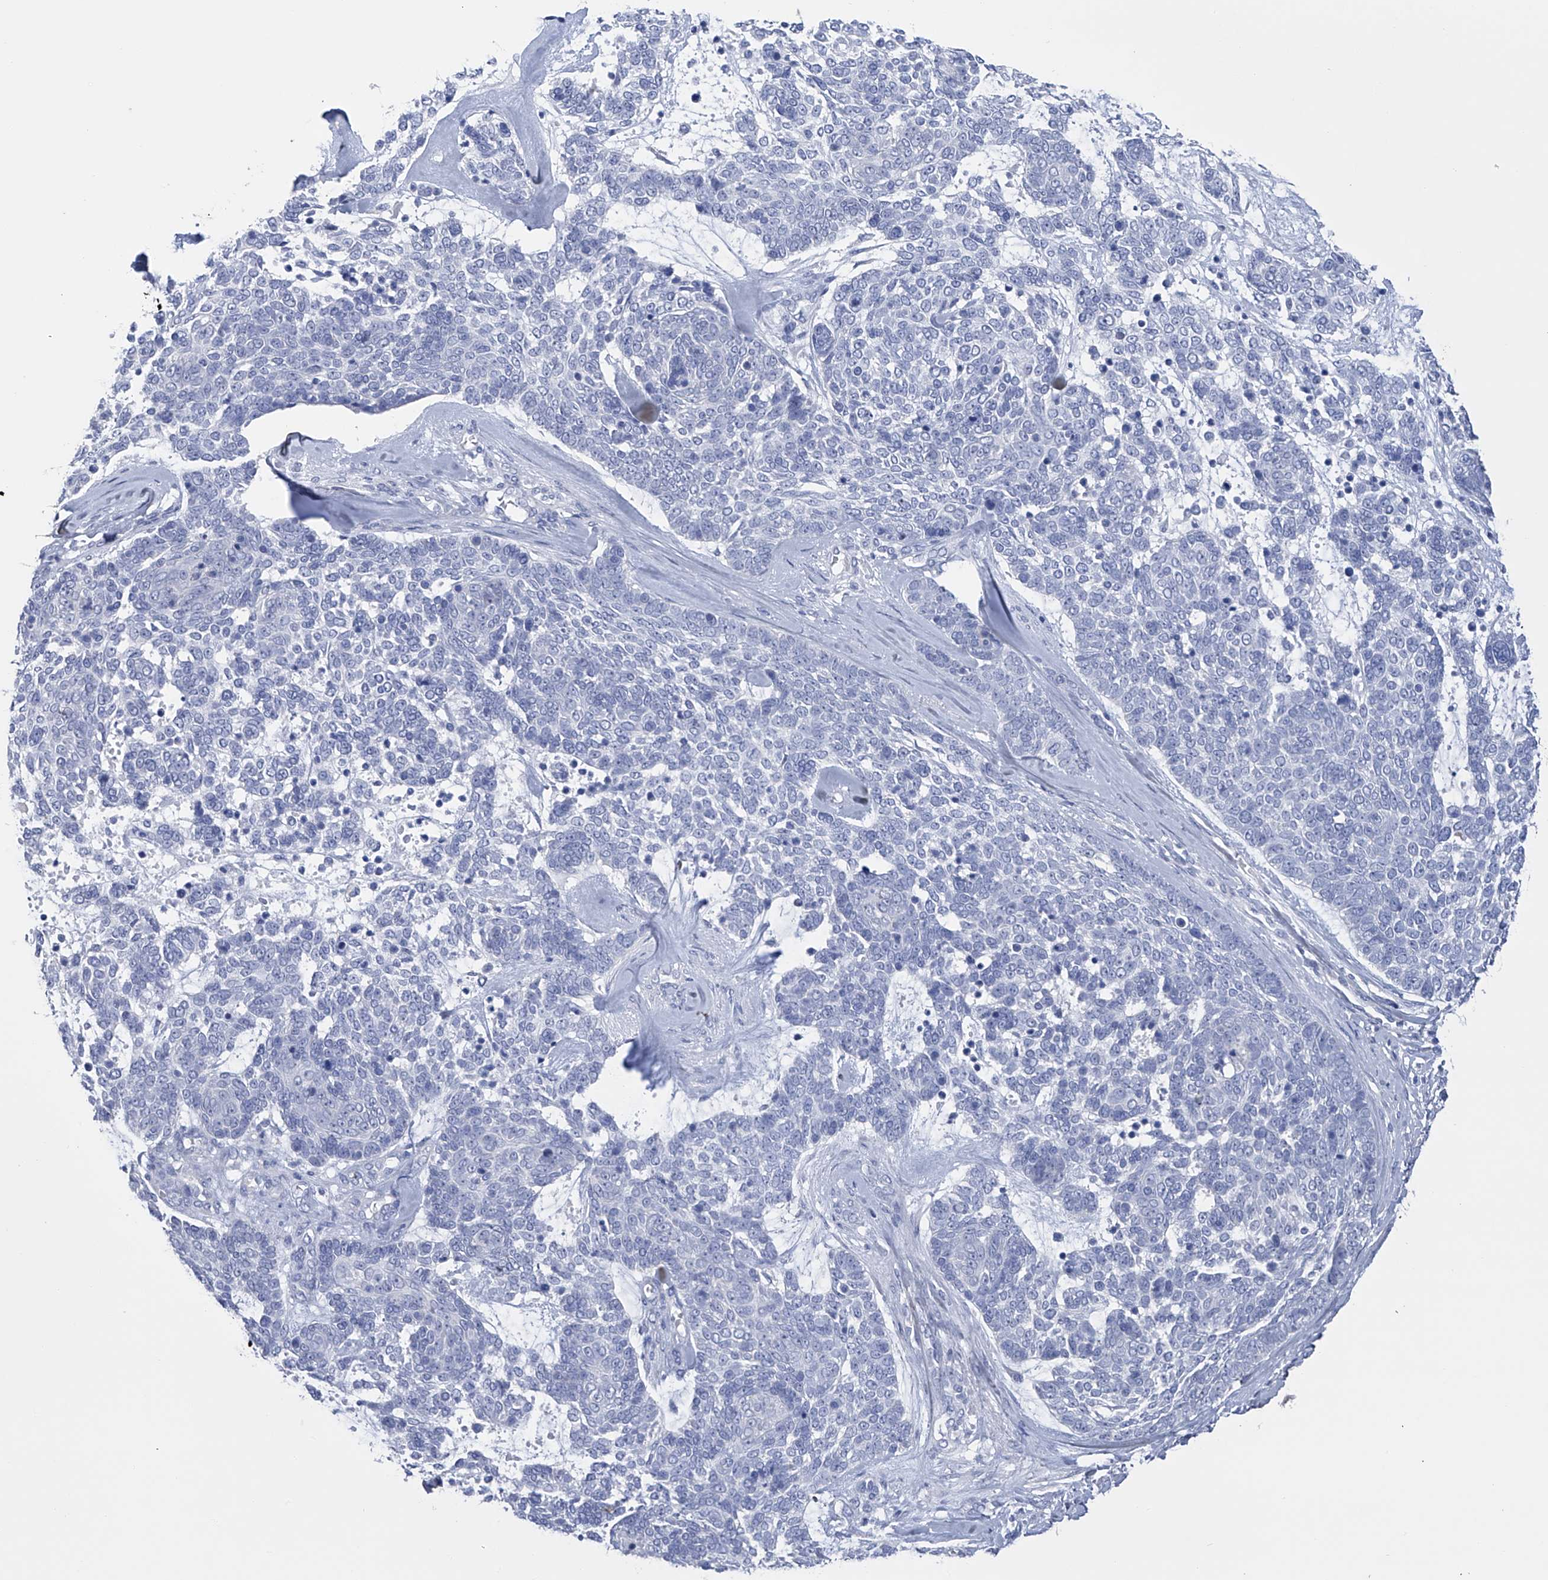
{"staining": {"intensity": "negative", "quantity": "none", "location": "none"}, "tissue": "skin cancer", "cell_type": "Tumor cells", "image_type": "cancer", "snomed": [{"axis": "morphology", "description": "Basal cell carcinoma"}, {"axis": "topography", "description": "Skin"}], "caption": "Tumor cells are negative for brown protein staining in skin basal cell carcinoma.", "gene": "ADRA1A", "patient": {"sex": "female", "age": 81}}